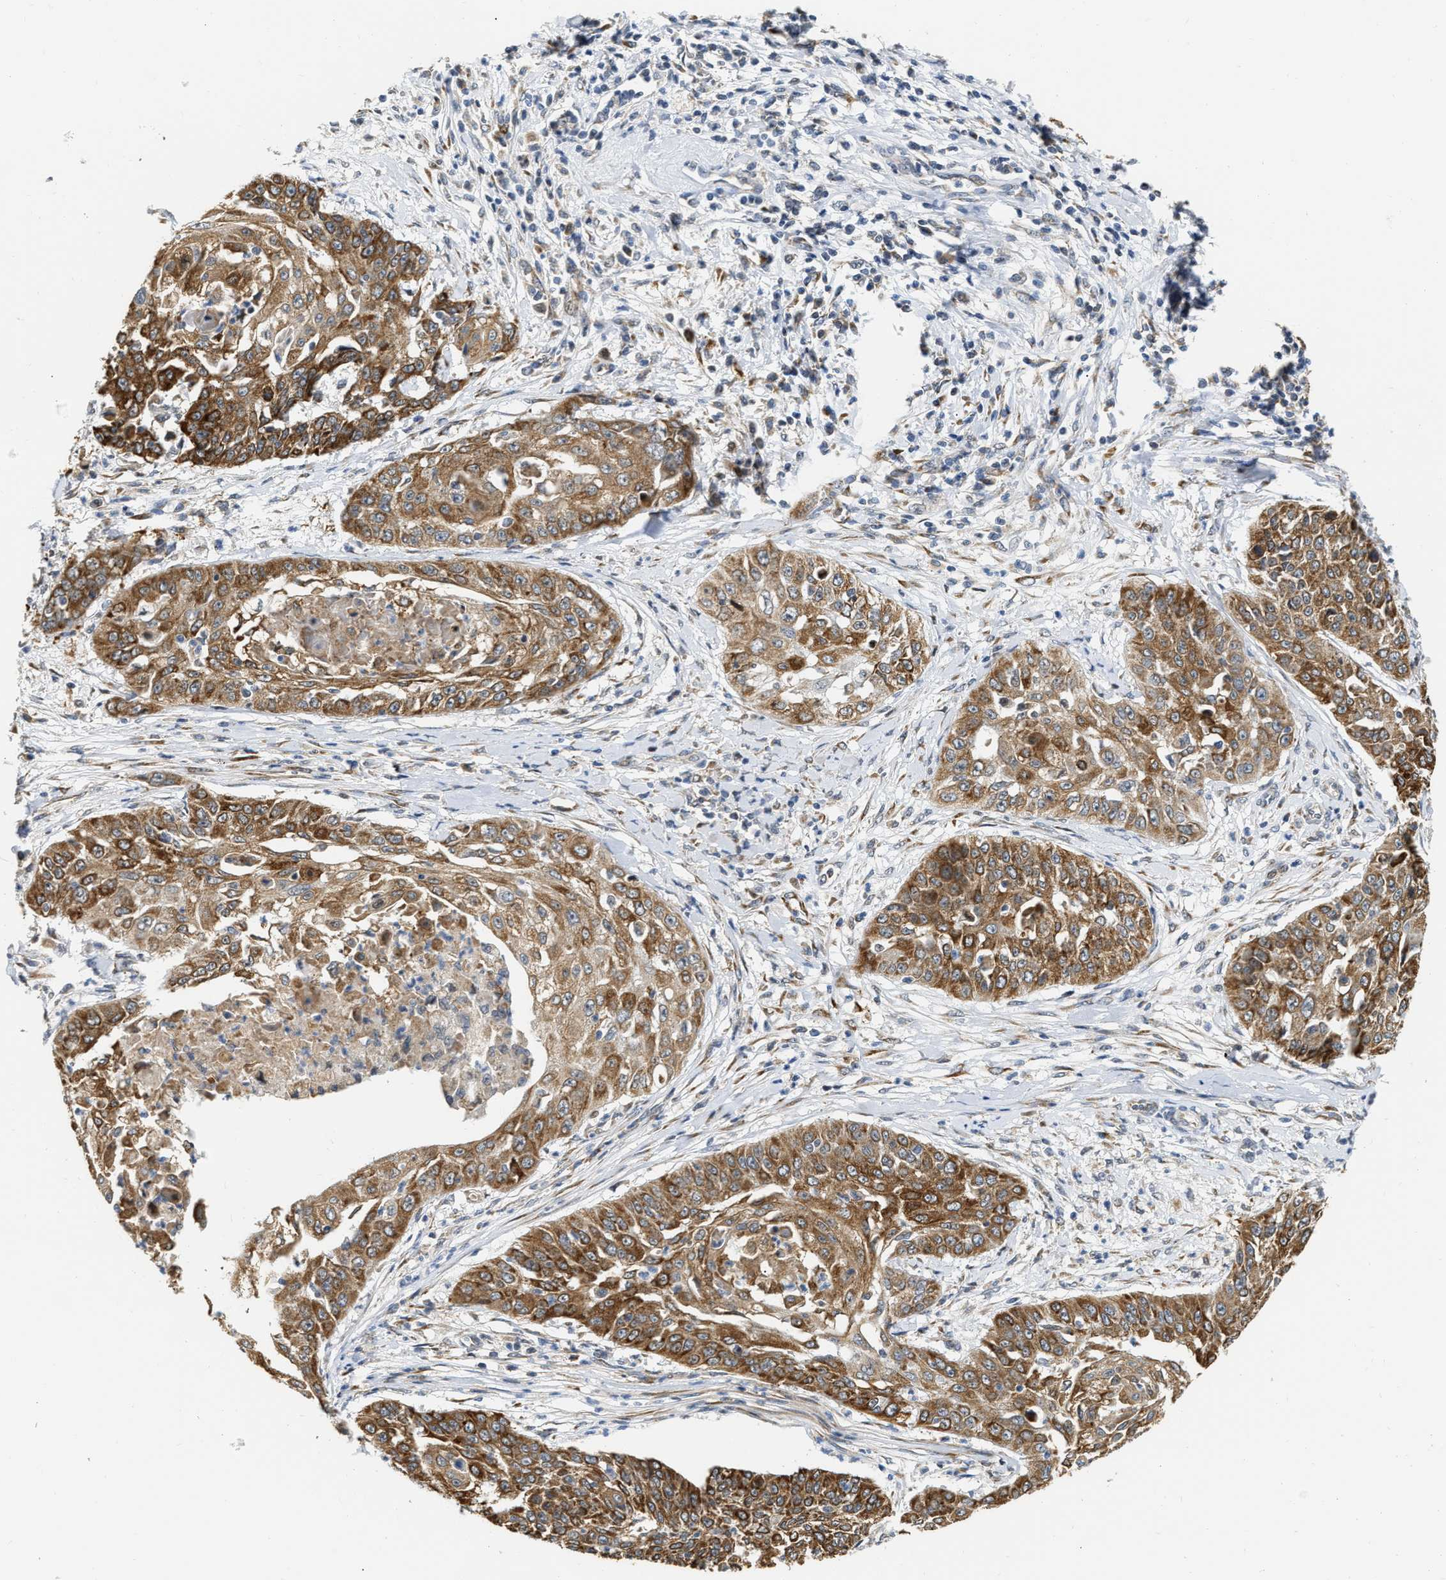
{"staining": {"intensity": "moderate", "quantity": ">75%", "location": "cytoplasmic/membranous"}, "tissue": "cervical cancer", "cell_type": "Tumor cells", "image_type": "cancer", "snomed": [{"axis": "morphology", "description": "Squamous cell carcinoma, NOS"}, {"axis": "topography", "description": "Cervix"}], "caption": "Protein staining of squamous cell carcinoma (cervical) tissue shows moderate cytoplasmic/membranous staining in approximately >75% of tumor cells. (DAB (3,3'-diaminobenzidine) IHC with brightfield microscopy, high magnification).", "gene": "DEPTOR", "patient": {"sex": "female", "age": 64}}